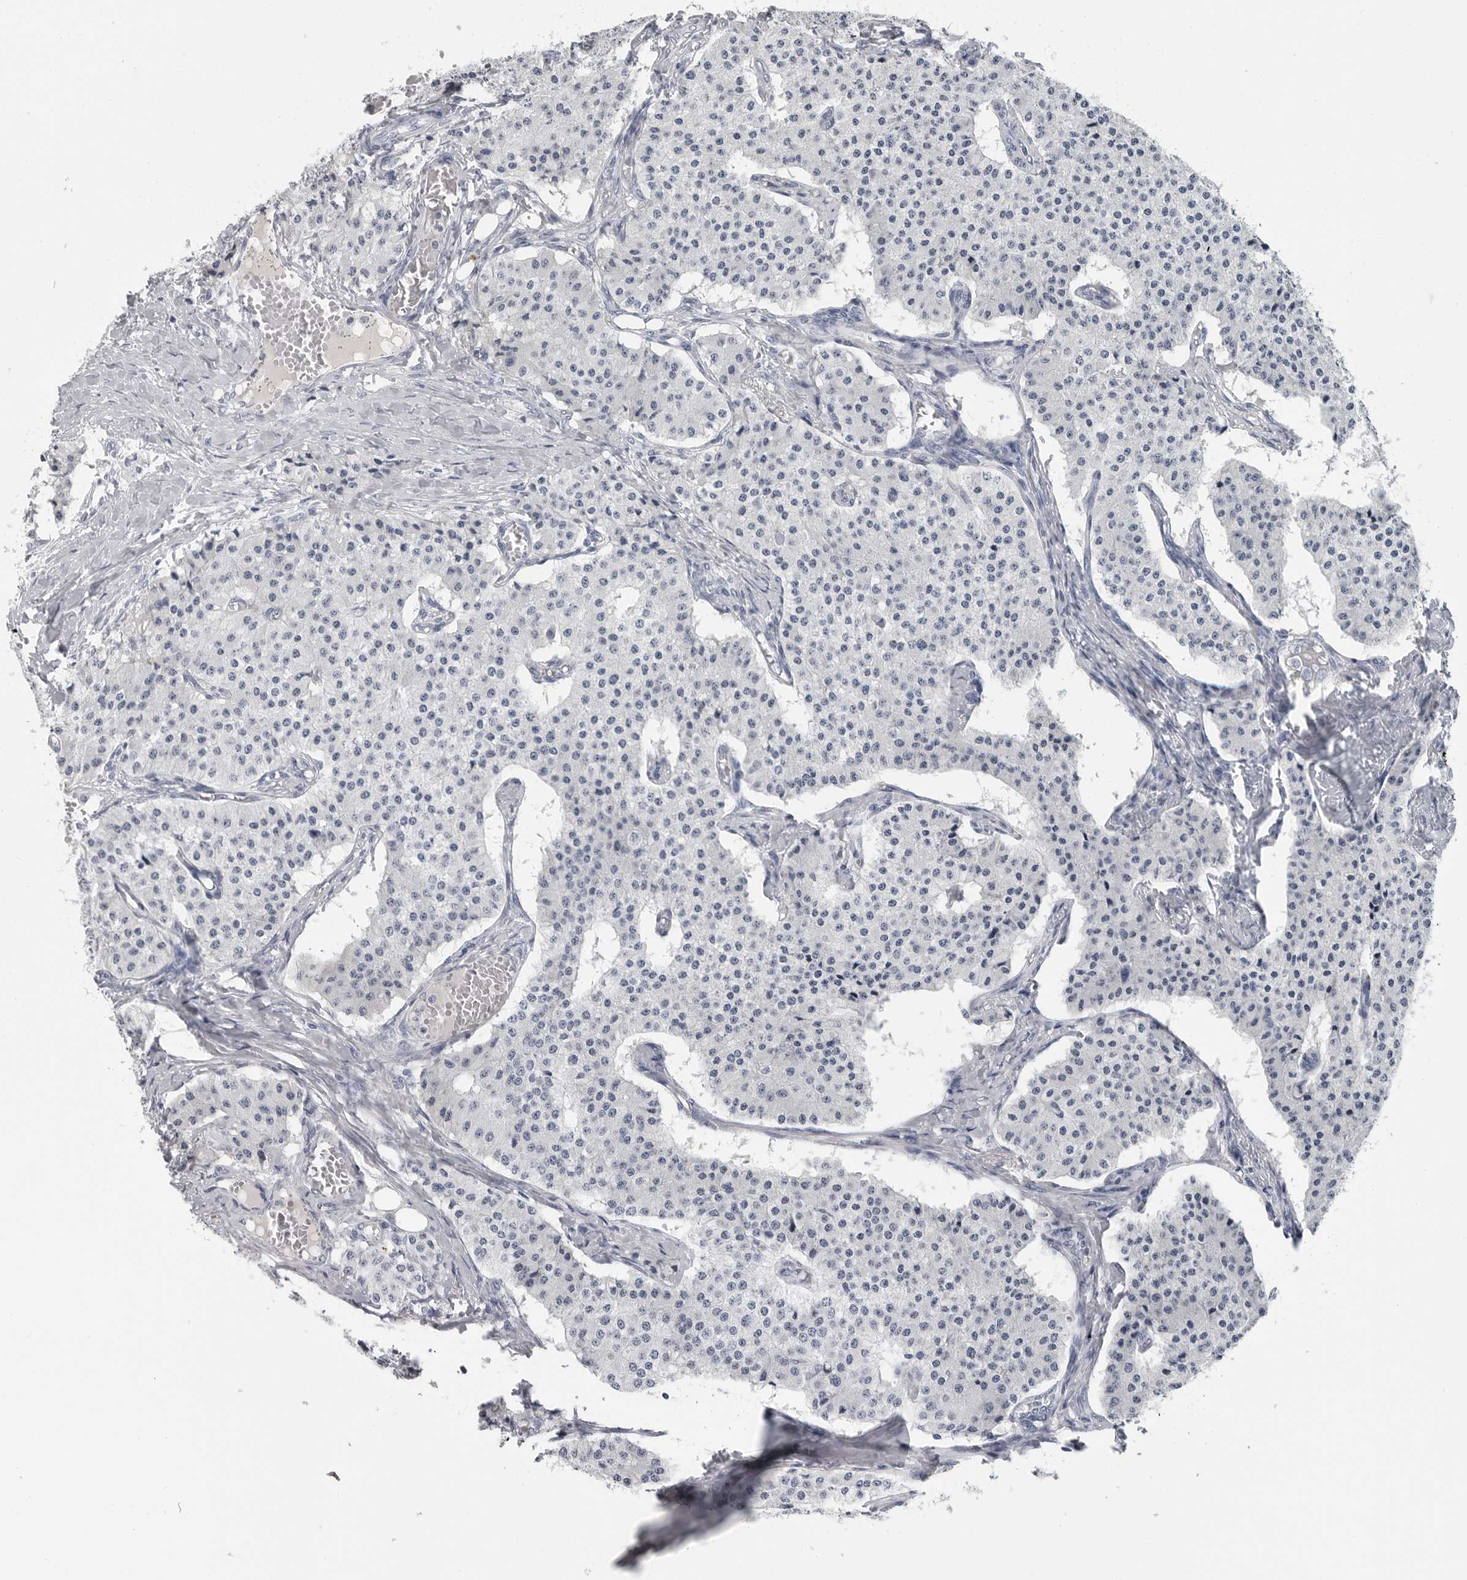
{"staining": {"intensity": "negative", "quantity": "none", "location": "none"}, "tissue": "carcinoid", "cell_type": "Tumor cells", "image_type": "cancer", "snomed": [{"axis": "morphology", "description": "Carcinoid, malignant, NOS"}, {"axis": "topography", "description": "Colon"}], "caption": "Immunohistochemistry photomicrograph of neoplastic tissue: human carcinoid (malignant) stained with DAB (3,3'-diaminobenzidine) reveals no significant protein staining in tumor cells.", "gene": "AMPD1", "patient": {"sex": "female", "age": 52}}